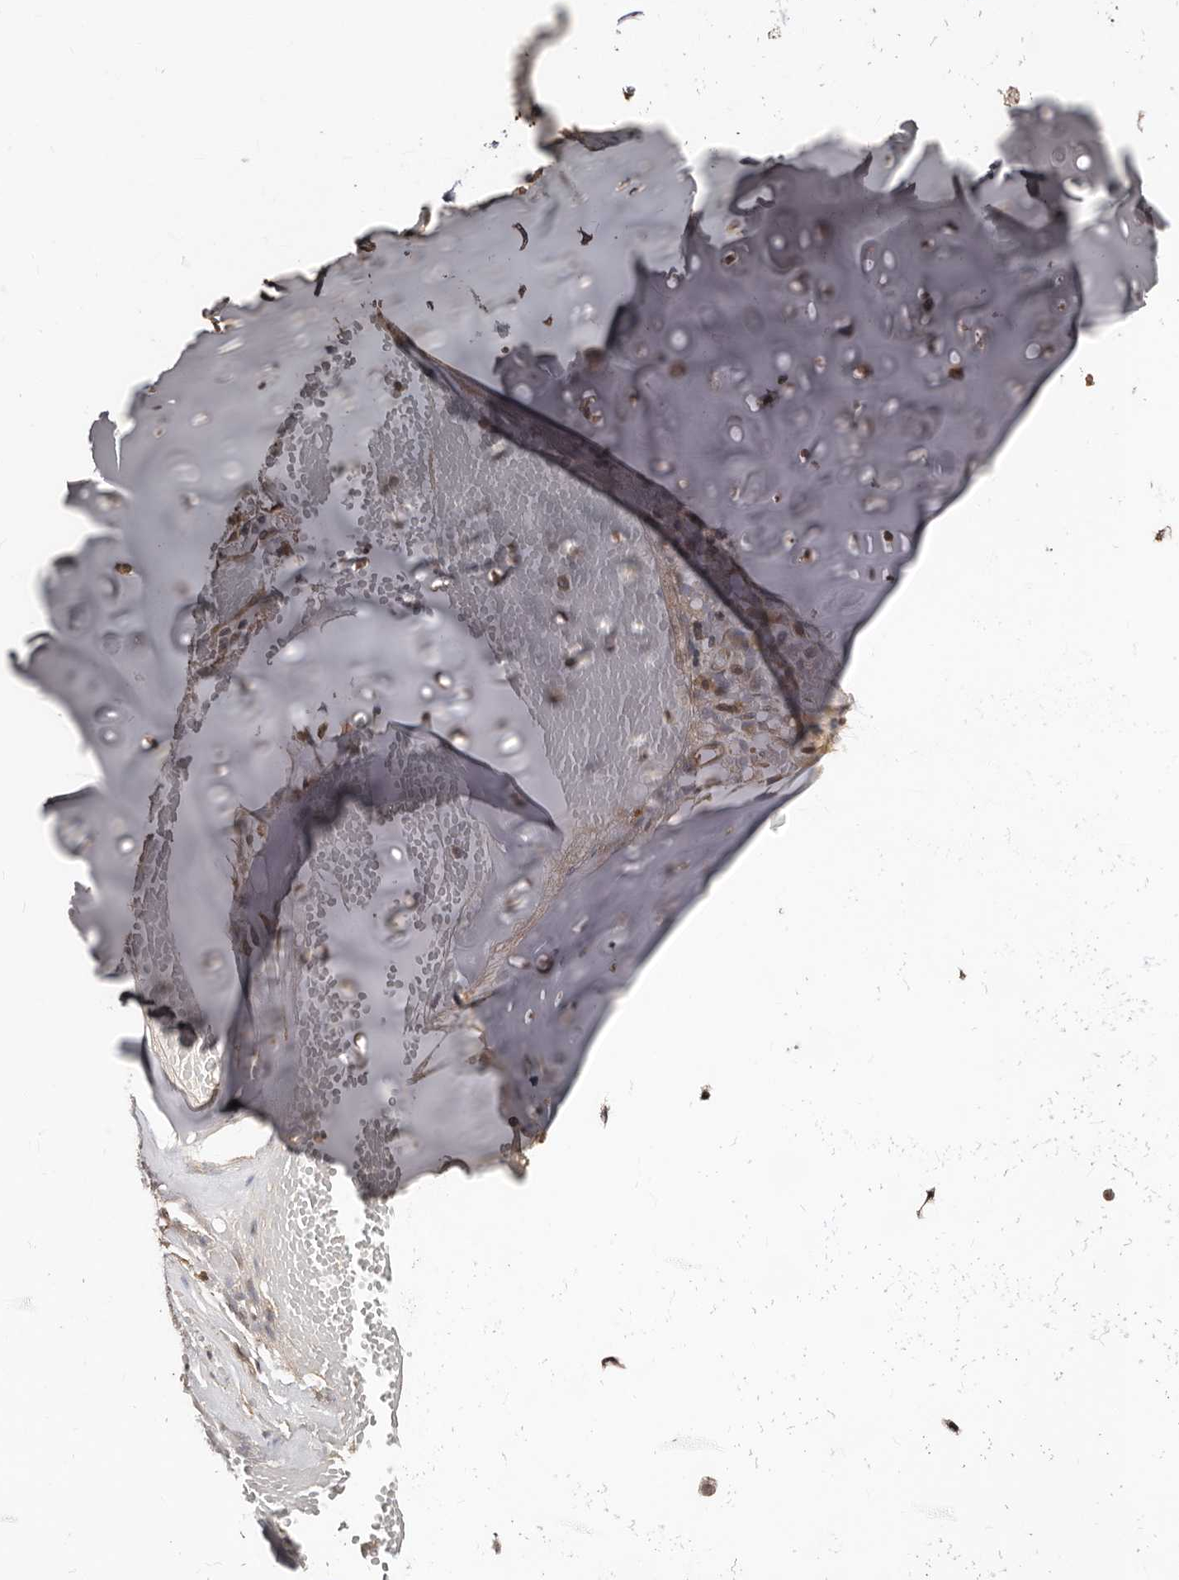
{"staining": {"intensity": "weak", "quantity": "25%-75%", "location": "cytoplasmic/membranous"}, "tissue": "soft tissue", "cell_type": "Chondrocytes", "image_type": "normal", "snomed": [{"axis": "morphology", "description": "Normal tissue, NOS"}, {"axis": "morphology", "description": "Basal cell carcinoma"}, {"axis": "topography", "description": "Cartilage tissue"}, {"axis": "topography", "description": "Nasopharynx"}, {"axis": "topography", "description": "Oral tissue"}], "caption": "High-magnification brightfield microscopy of normal soft tissue stained with DAB (brown) and counterstained with hematoxylin (blue). chondrocytes exhibit weak cytoplasmic/membranous positivity is present in about25%-75% of cells.", "gene": "APOL6", "patient": {"sex": "female", "age": 77}}